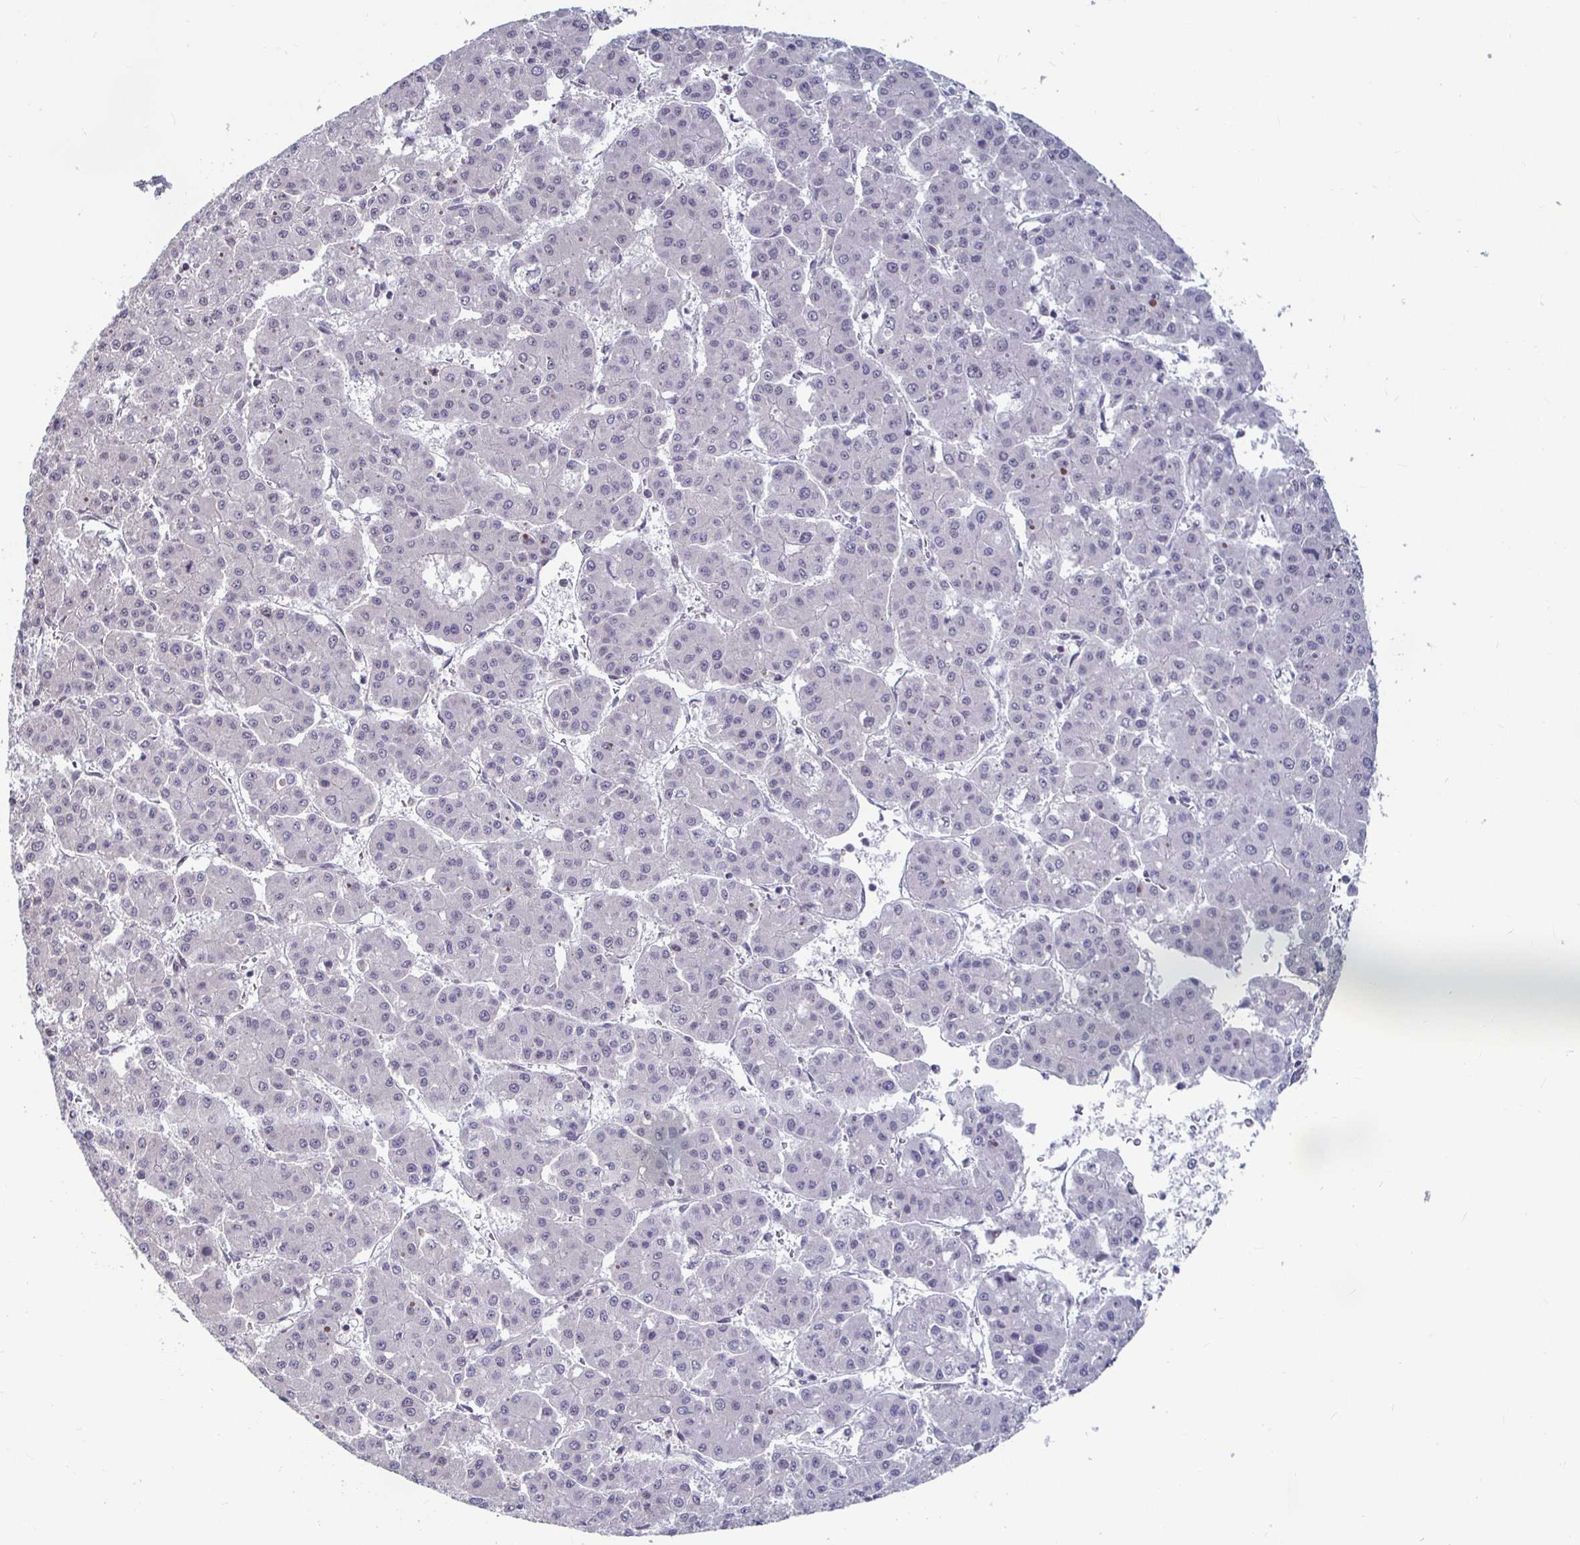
{"staining": {"intensity": "negative", "quantity": "none", "location": "none"}, "tissue": "liver cancer", "cell_type": "Tumor cells", "image_type": "cancer", "snomed": [{"axis": "morphology", "description": "Carcinoma, Hepatocellular, NOS"}, {"axis": "topography", "description": "Liver"}], "caption": "DAB (3,3'-diaminobenzidine) immunohistochemical staining of human liver cancer (hepatocellular carcinoma) reveals no significant expression in tumor cells.", "gene": "CAPN11", "patient": {"sex": "male", "age": 73}}